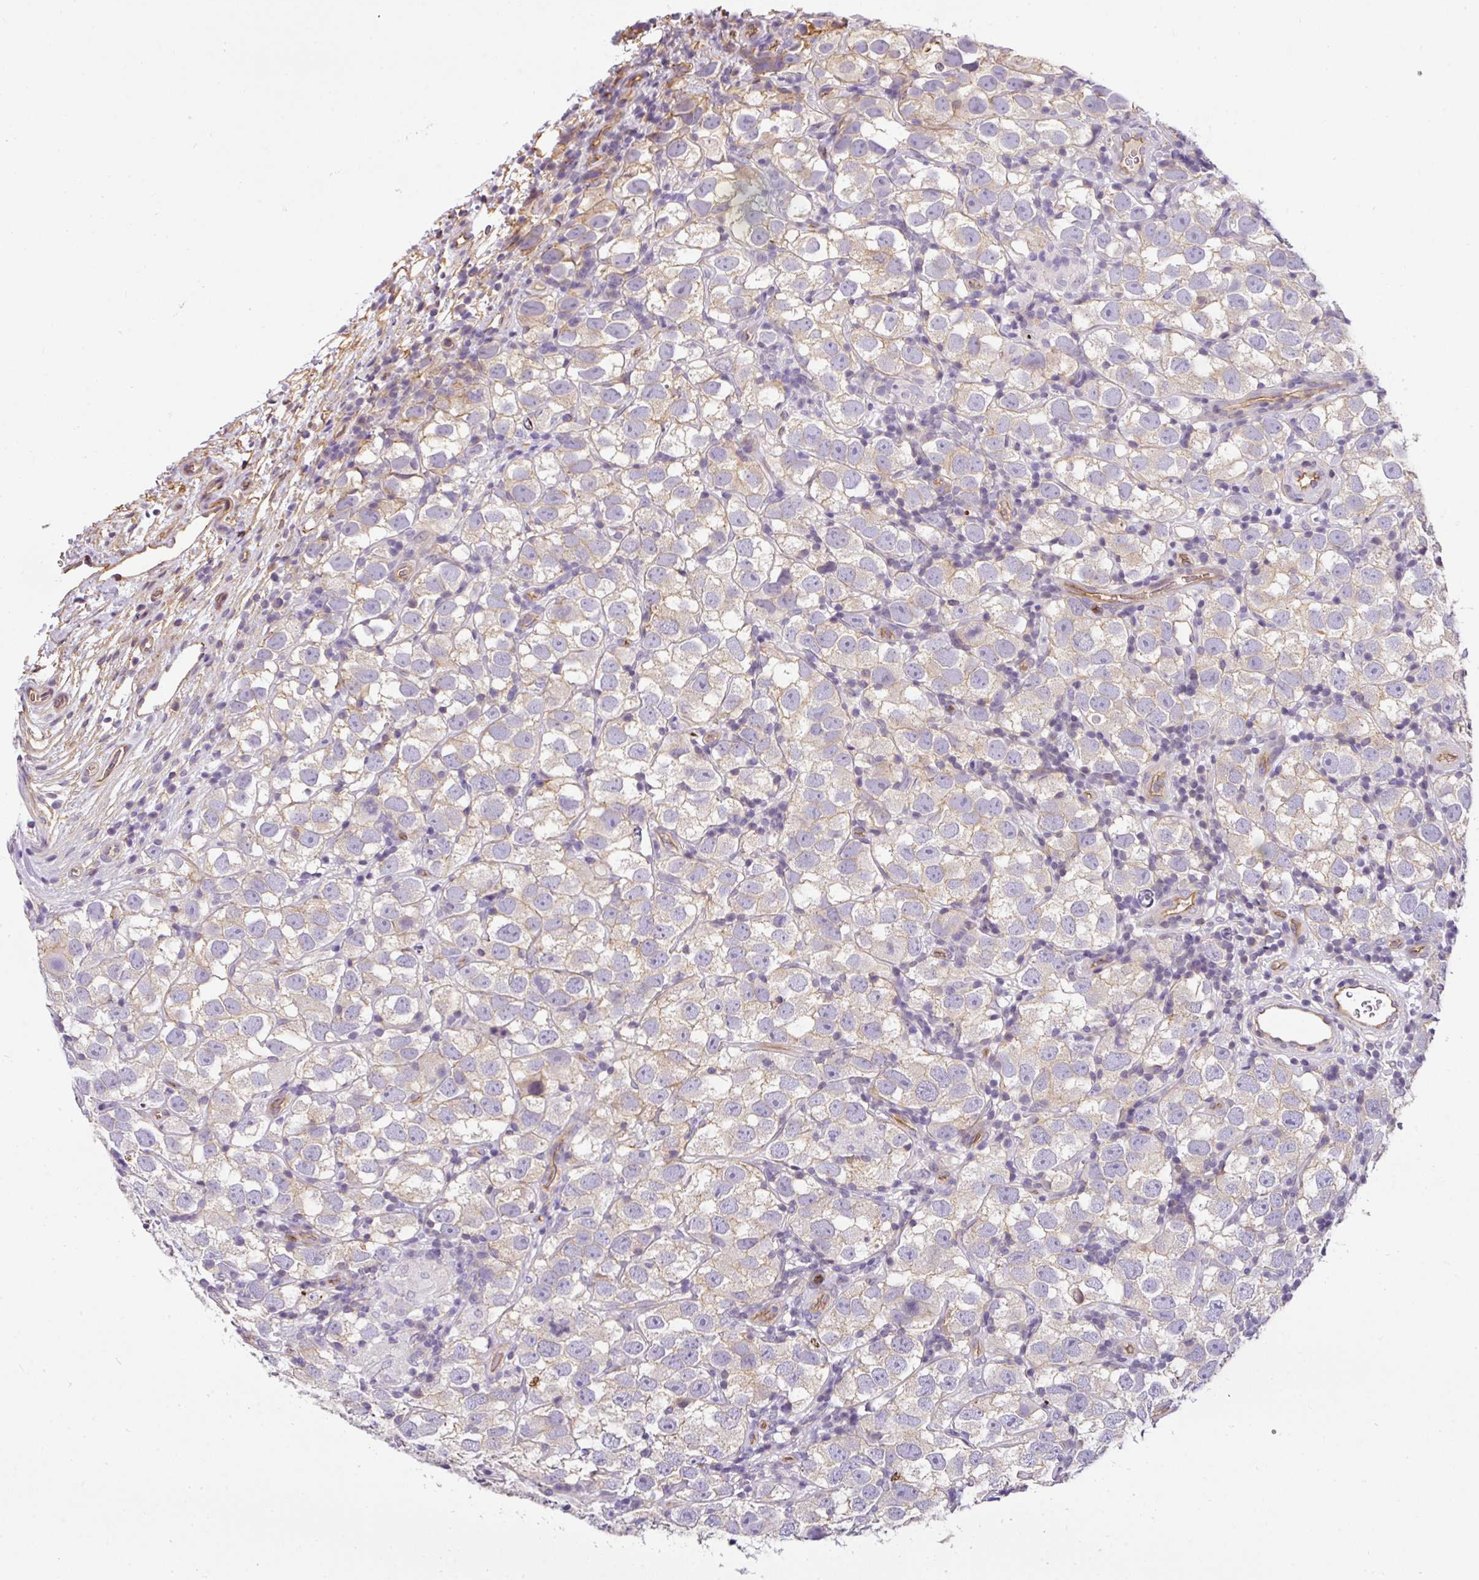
{"staining": {"intensity": "negative", "quantity": "none", "location": "none"}, "tissue": "testis cancer", "cell_type": "Tumor cells", "image_type": "cancer", "snomed": [{"axis": "morphology", "description": "Seminoma, NOS"}, {"axis": "topography", "description": "Testis"}], "caption": "DAB immunohistochemical staining of testis cancer (seminoma) displays no significant staining in tumor cells.", "gene": "OR11H4", "patient": {"sex": "male", "age": 26}}